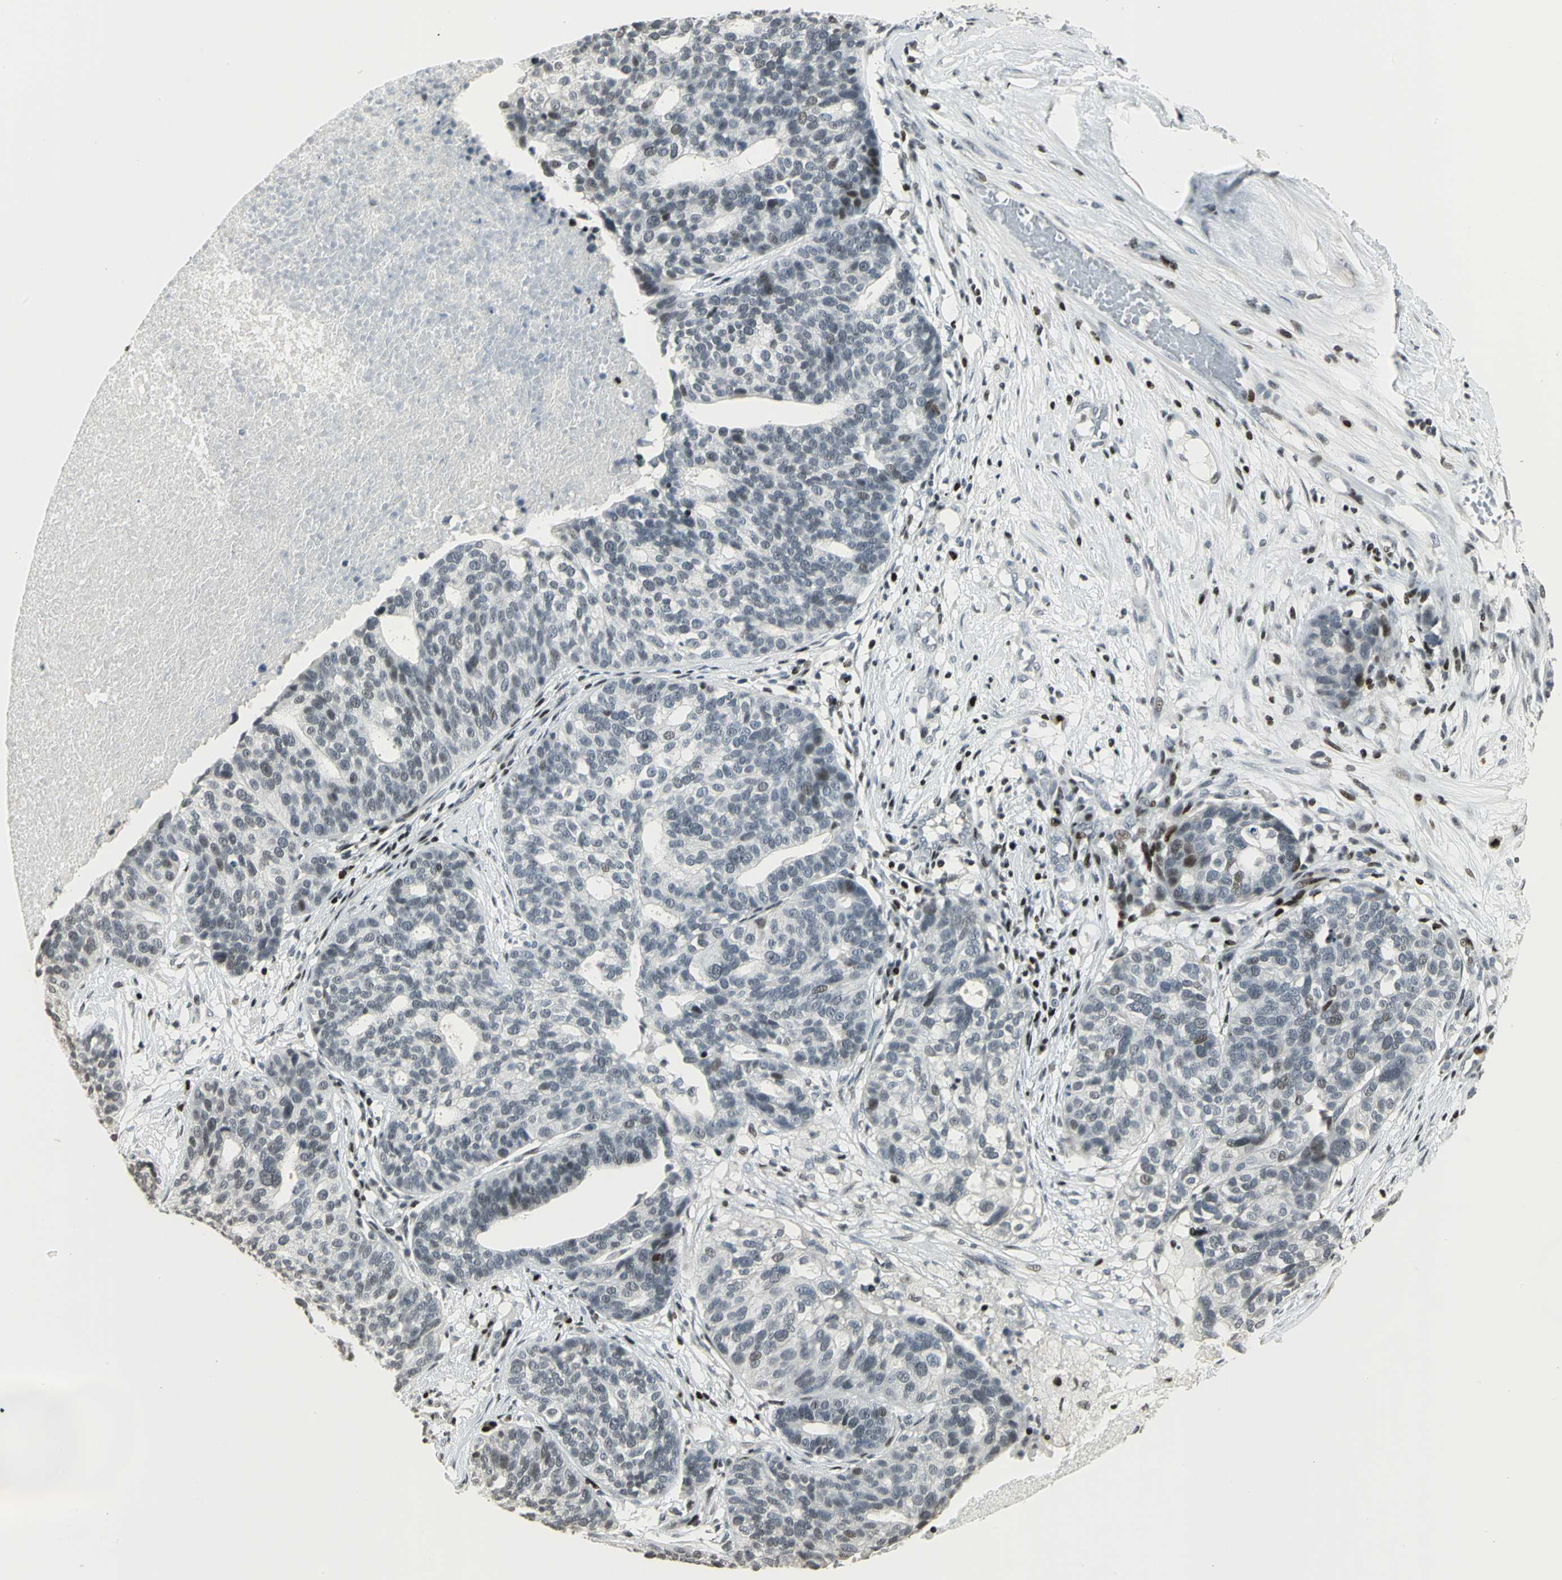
{"staining": {"intensity": "weak", "quantity": "<25%", "location": "nuclear"}, "tissue": "ovarian cancer", "cell_type": "Tumor cells", "image_type": "cancer", "snomed": [{"axis": "morphology", "description": "Cystadenocarcinoma, serous, NOS"}, {"axis": "topography", "description": "Ovary"}], "caption": "Ovarian serous cystadenocarcinoma stained for a protein using IHC shows no expression tumor cells.", "gene": "KDM1A", "patient": {"sex": "female", "age": 59}}